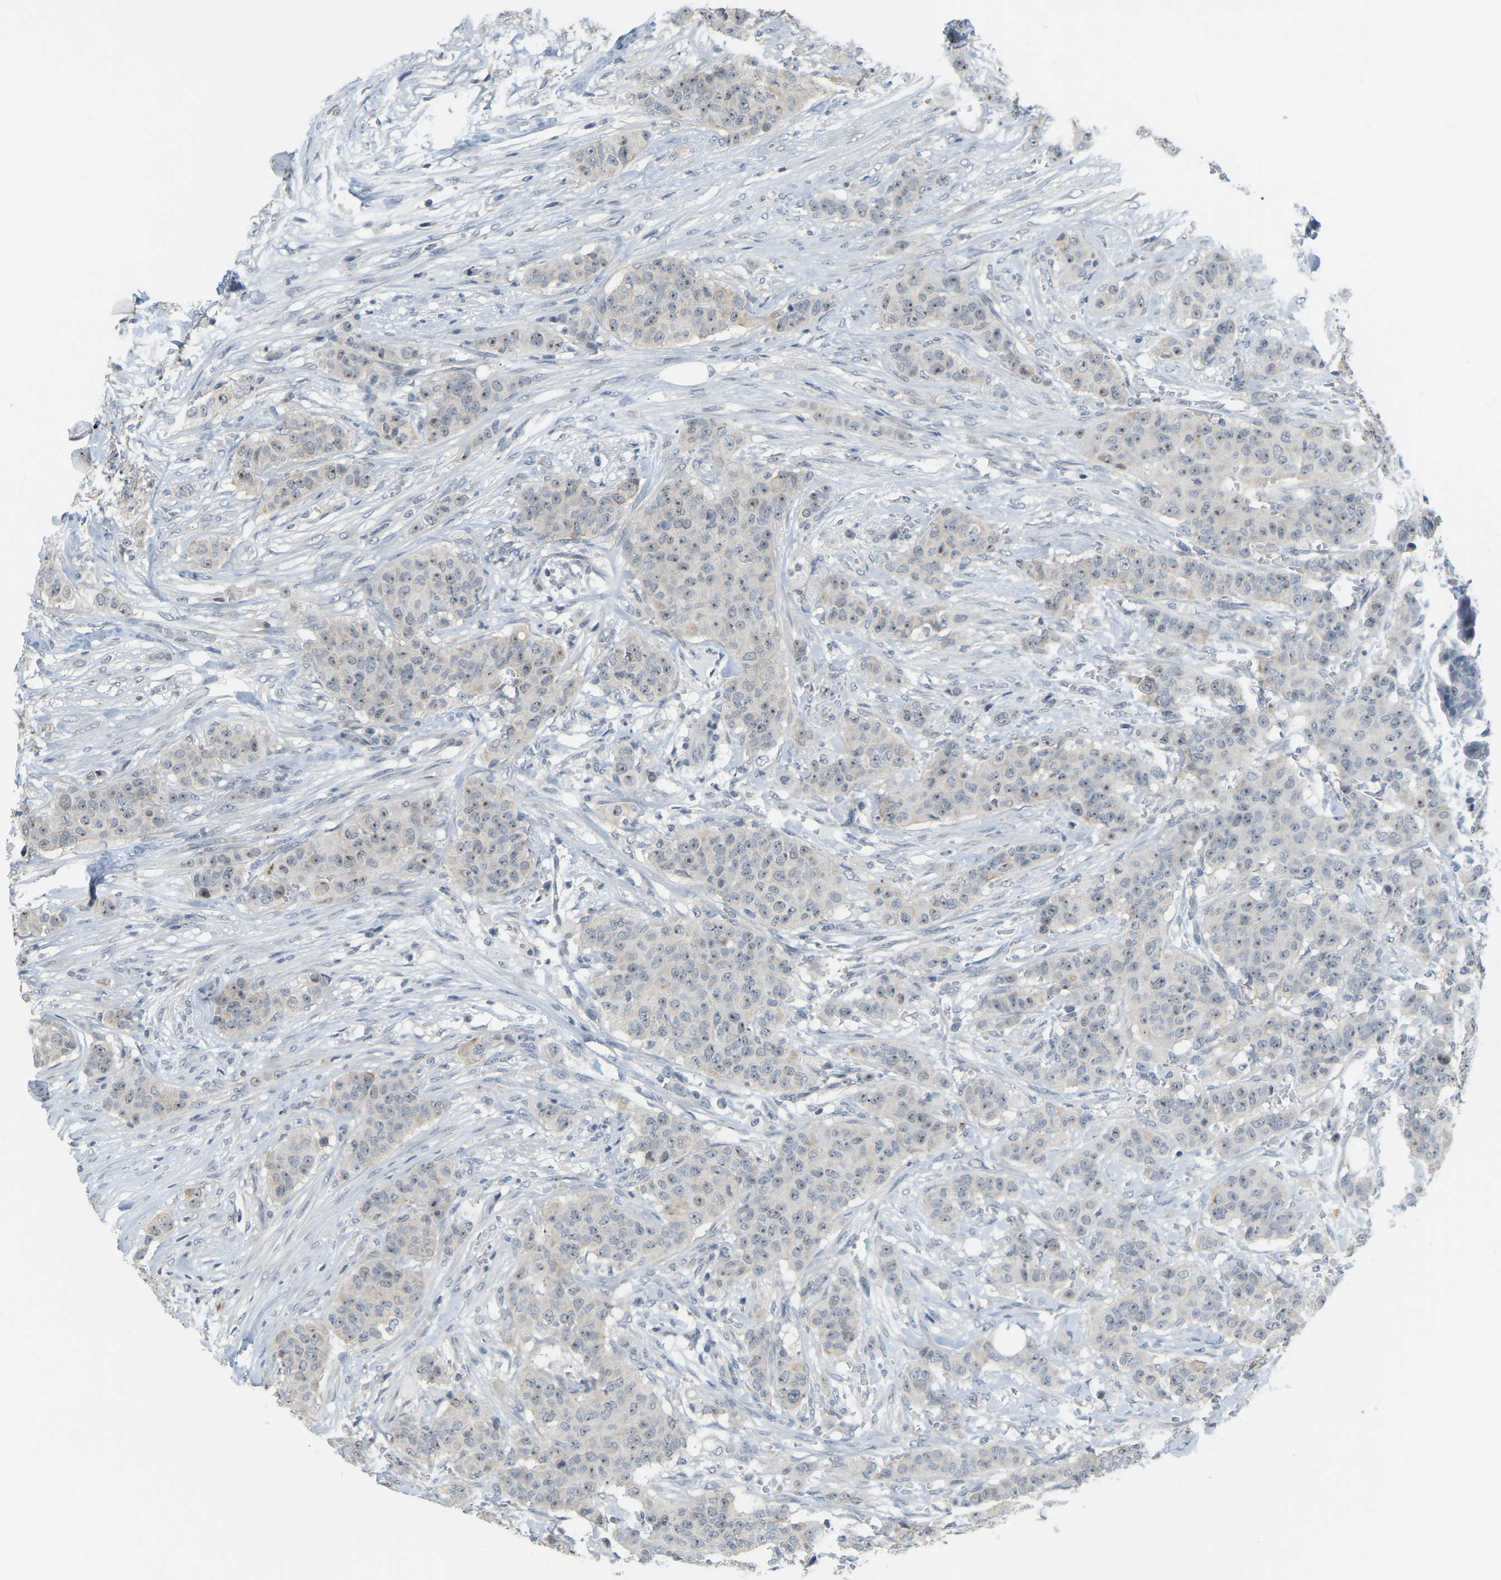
{"staining": {"intensity": "moderate", "quantity": "25%-75%", "location": "nuclear"}, "tissue": "breast cancer", "cell_type": "Tumor cells", "image_type": "cancer", "snomed": [{"axis": "morphology", "description": "Normal tissue, NOS"}, {"axis": "morphology", "description": "Duct carcinoma"}, {"axis": "topography", "description": "Breast"}], "caption": "A histopathology image of invasive ductal carcinoma (breast) stained for a protein exhibits moderate nuclear brown staining in tumor cells. The staining is performed using DAB (3,3'-diaminobenzidine) brown chromogen to label protein expression. The nuclei are counter-stained blue using hematoxylin.", "gene": "BRF2", "patient": {"sex": "female", "age": 40}}